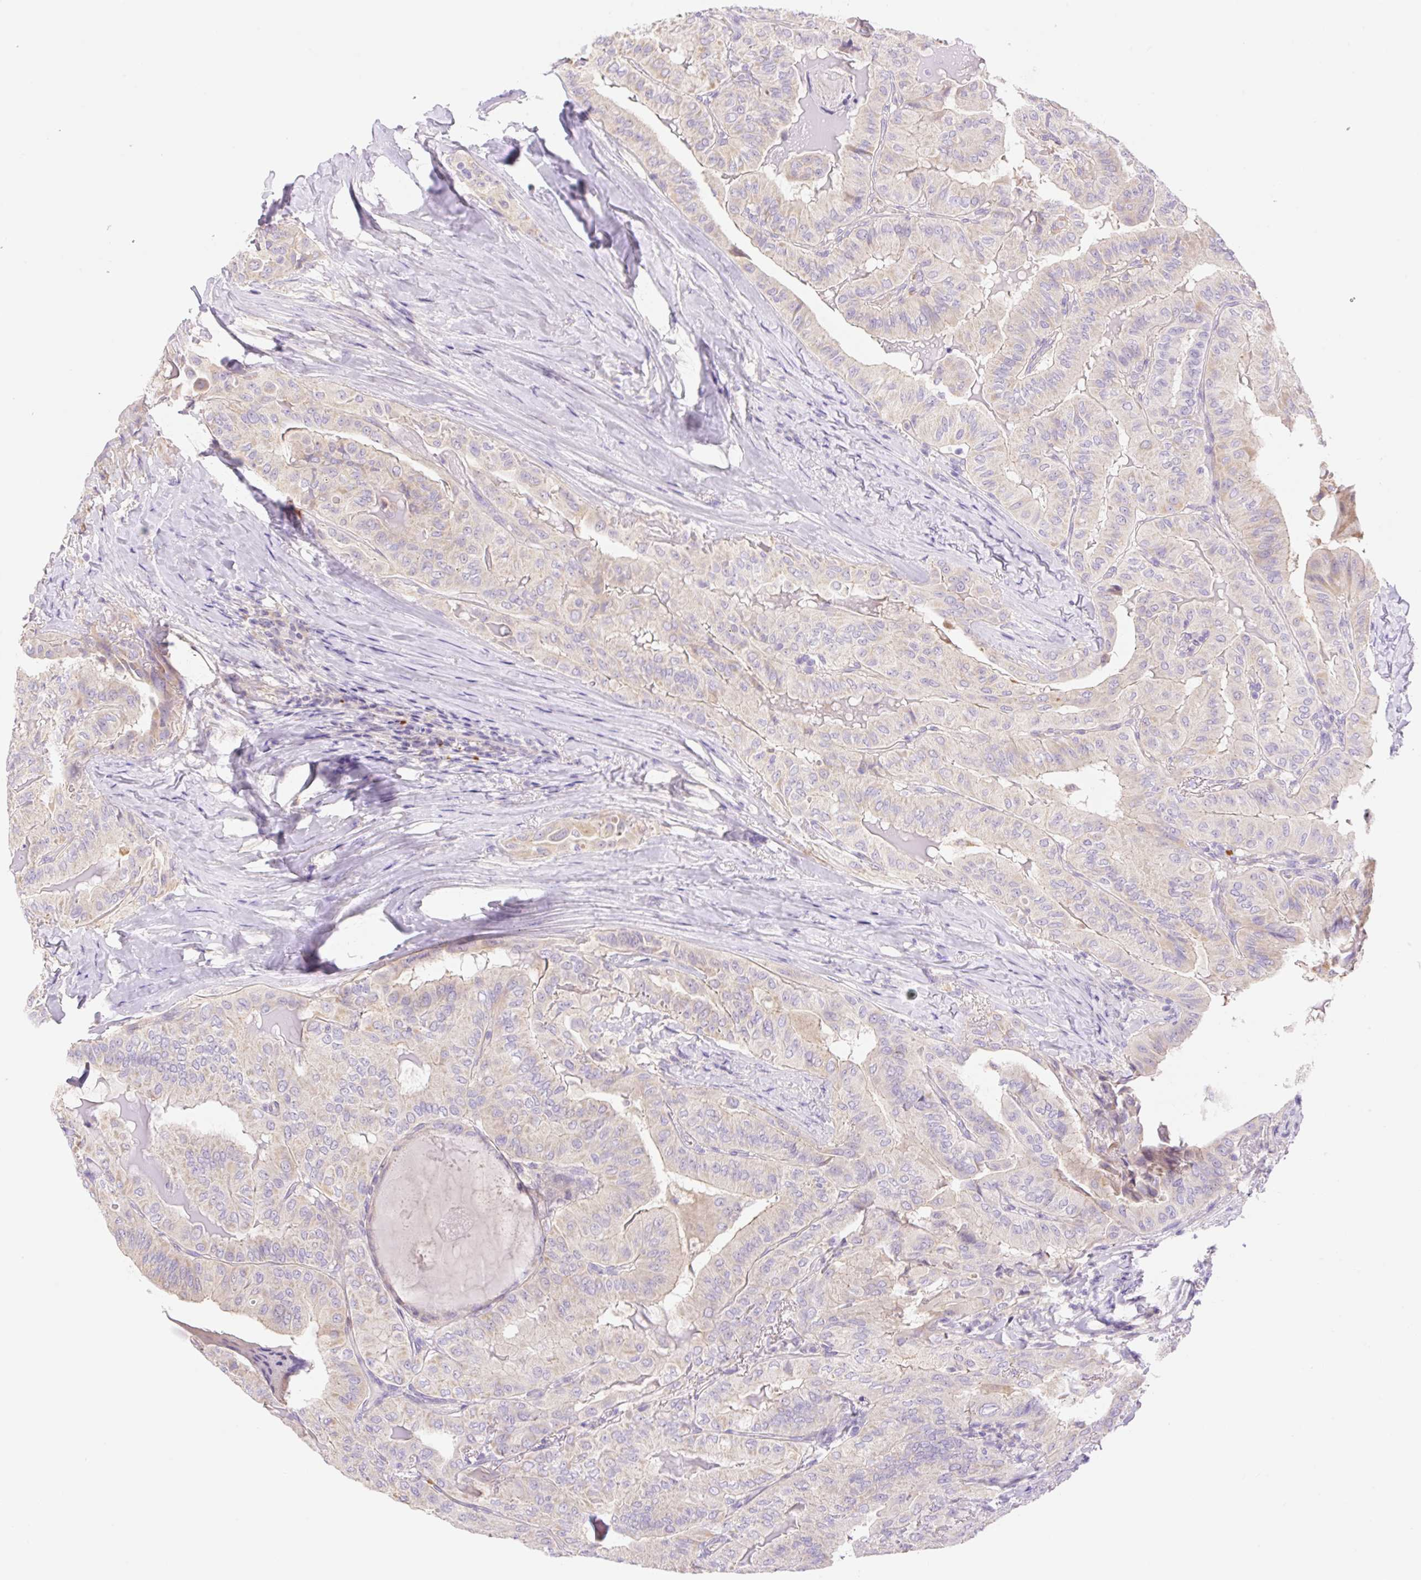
{"staining": {"intensity": "weak", "quantity": "25%-75%", "location": "cytoplasmic/membranous"}, "tissue": "thyroid cancer", "cell_type": "Tumor cells", "image_type": "cancer", "snomed": [{"axis": "morphology", "description": "Papillary adenocarcinoma, NOS"}, {"axis": "topography", "description": "Thyroid gland"}], "caption": "Immunohistochemical staining of thyroid papillary adenocarcinoma exhibits low levels of weak cytoplasmic/membranous protein staining in approximately 25%-75% of tumor cells. The protein is shown in brown color, while the nuclei are stained blue.", "gene": "DENND5A", "patient": {"sex": "female", "age": 68}}